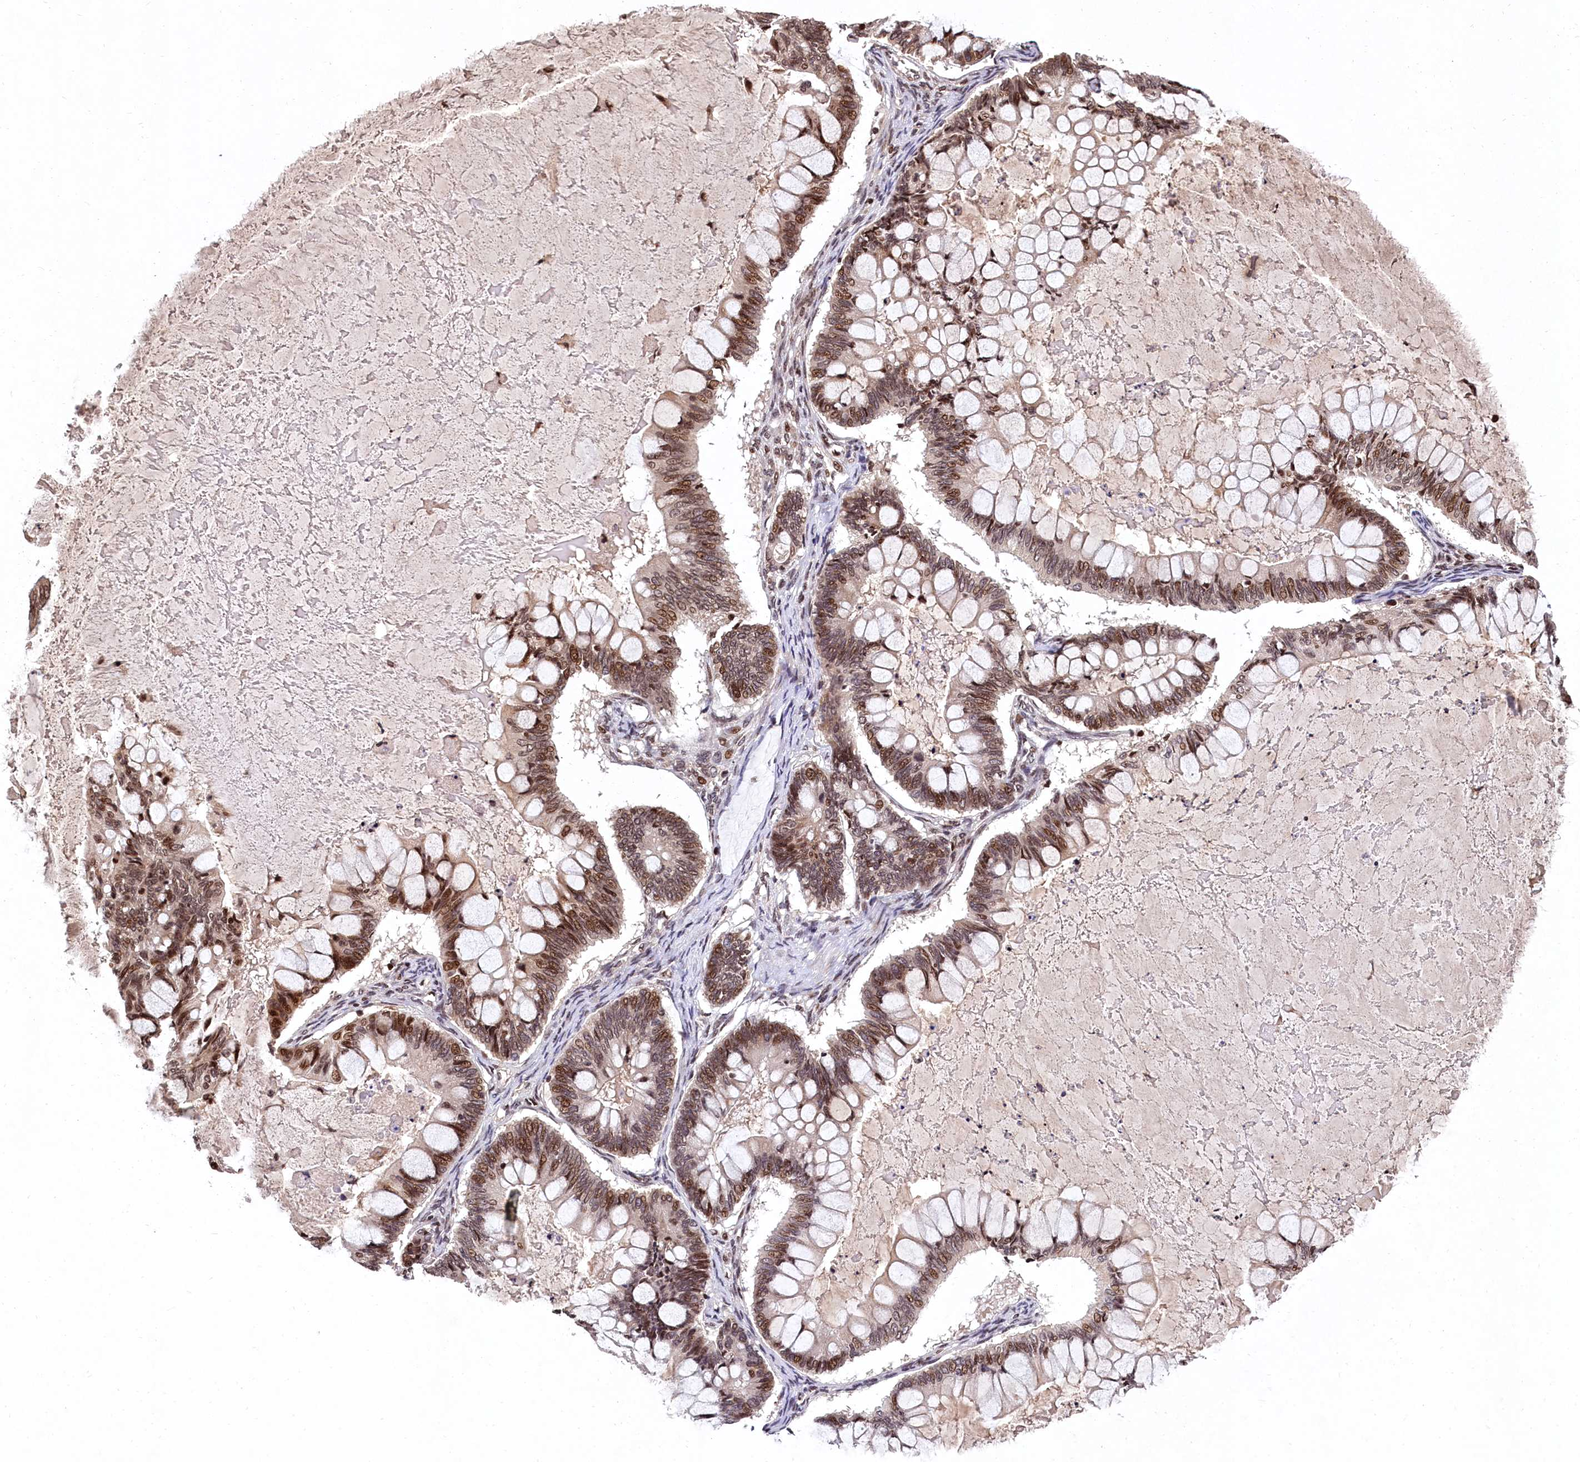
{"staining": {"intensity": "moderate", "quantity": ">75%", "location": "nuclear"}, "tissue": "ovarian cancer", "cell_type": "Tumor cells", "image_type": "cancer", "snomed": [{"axis": "morphology", "description": "Cystadenocarcinoma, mucinous, NOS"}, {"axis": "topography", "description": "Ovary"}], "caption": "A brown stain shows moderate nuclear positivity of a protein in ovarian cancer tumor cells.", "gene": "FAM217B", "patient": {"sex": "female", "age": 61}}